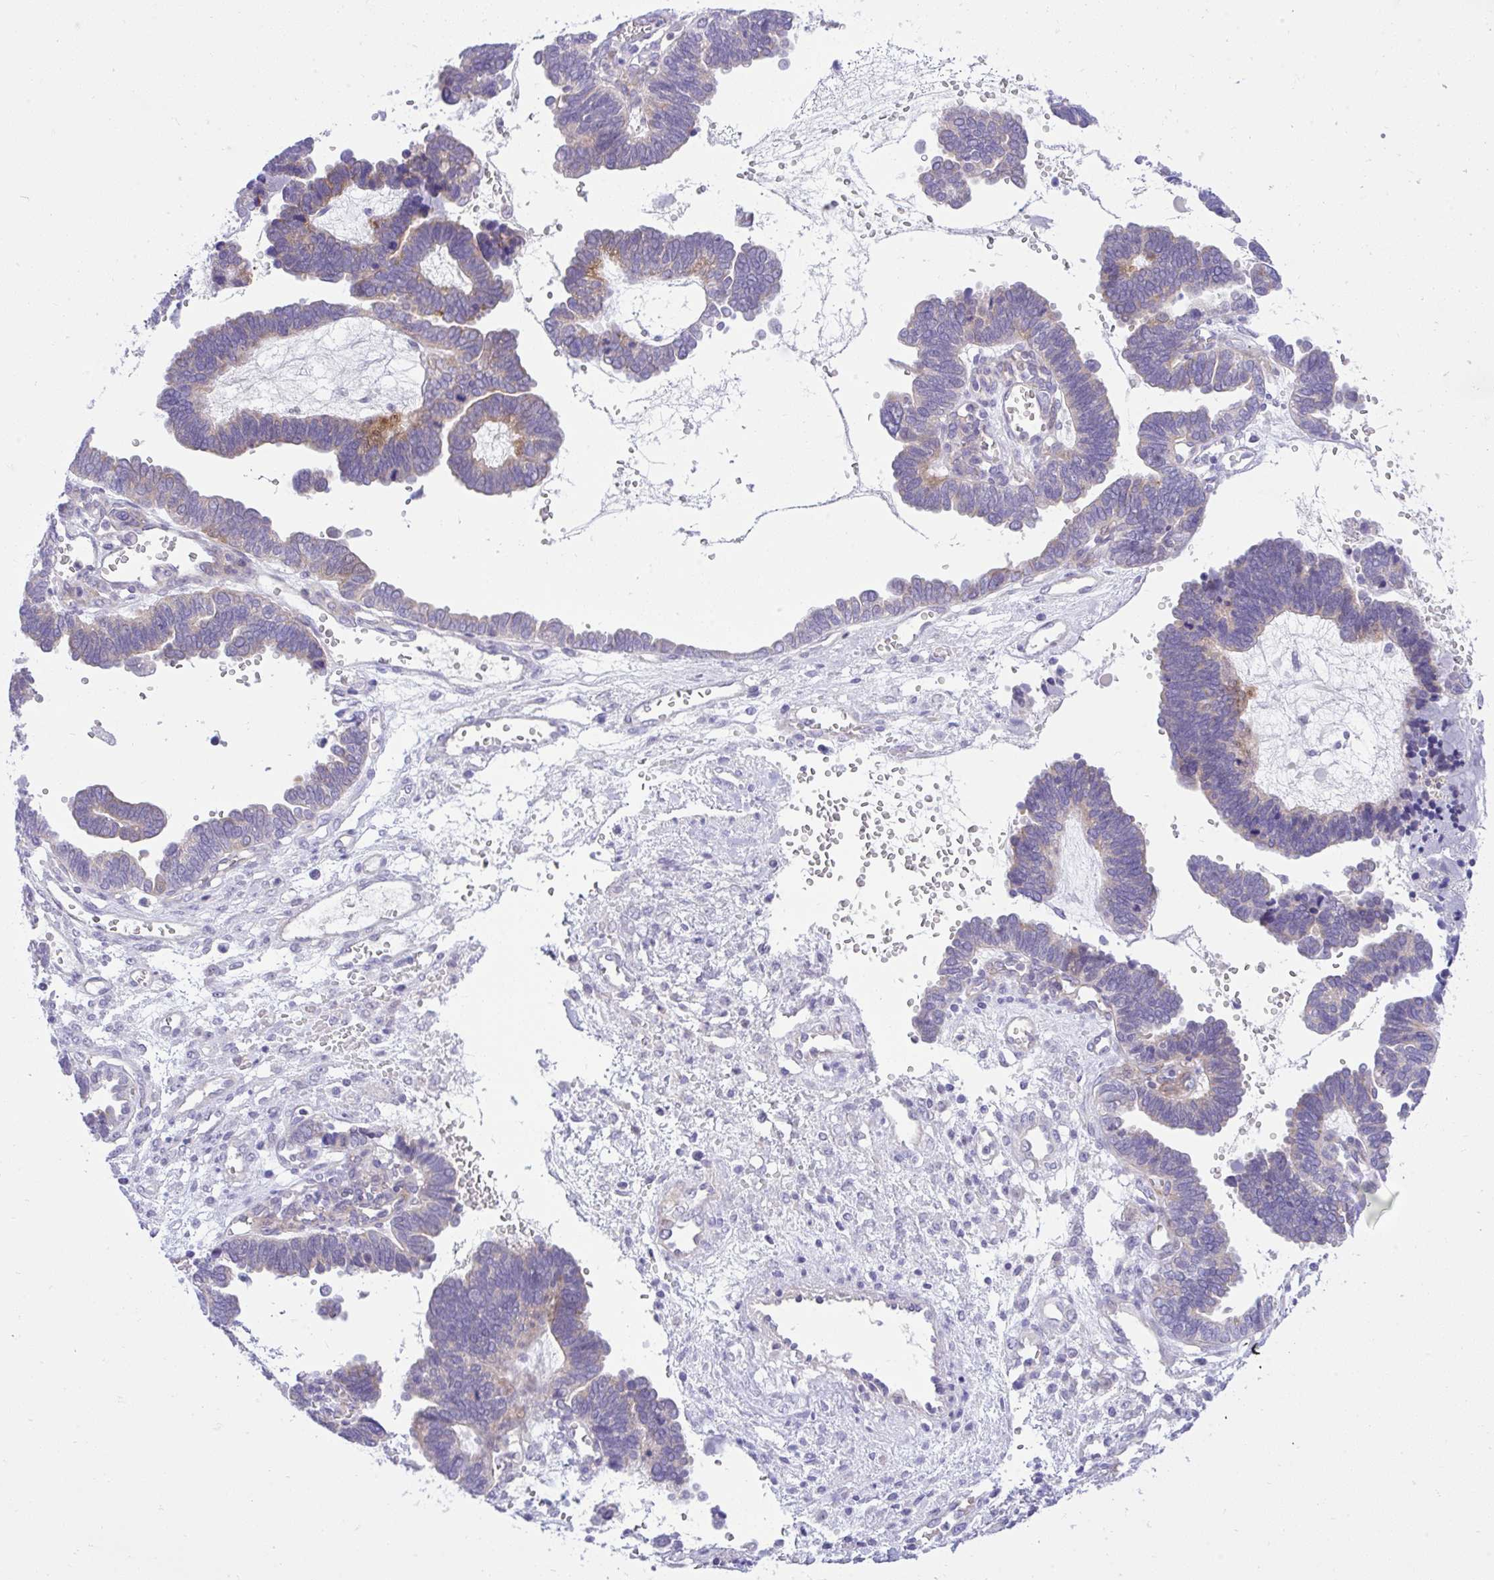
{"staining": {"intensity": "moderate", "quantity": "<25%", "location": "cytoplasmic/membranous"}, "tissue": "ovarian cancer", "cell_type": "Tumor cells", "image_type": "cancer", "snomed": [{"axis": "morphology", "description": "Cystadenocarcinoma, serous, NOS"}, {"axis": "topography", "description": "Ovary"}], "caption": "The image reveals staining of ovarian cancer (serous cystadenocarcinoma), revealing moderate cytoplasmic/membranous protein staining (brown color) within tumor cells.", "gene": "ZNF101", "patient": {"sex": "female", "age": 51}}